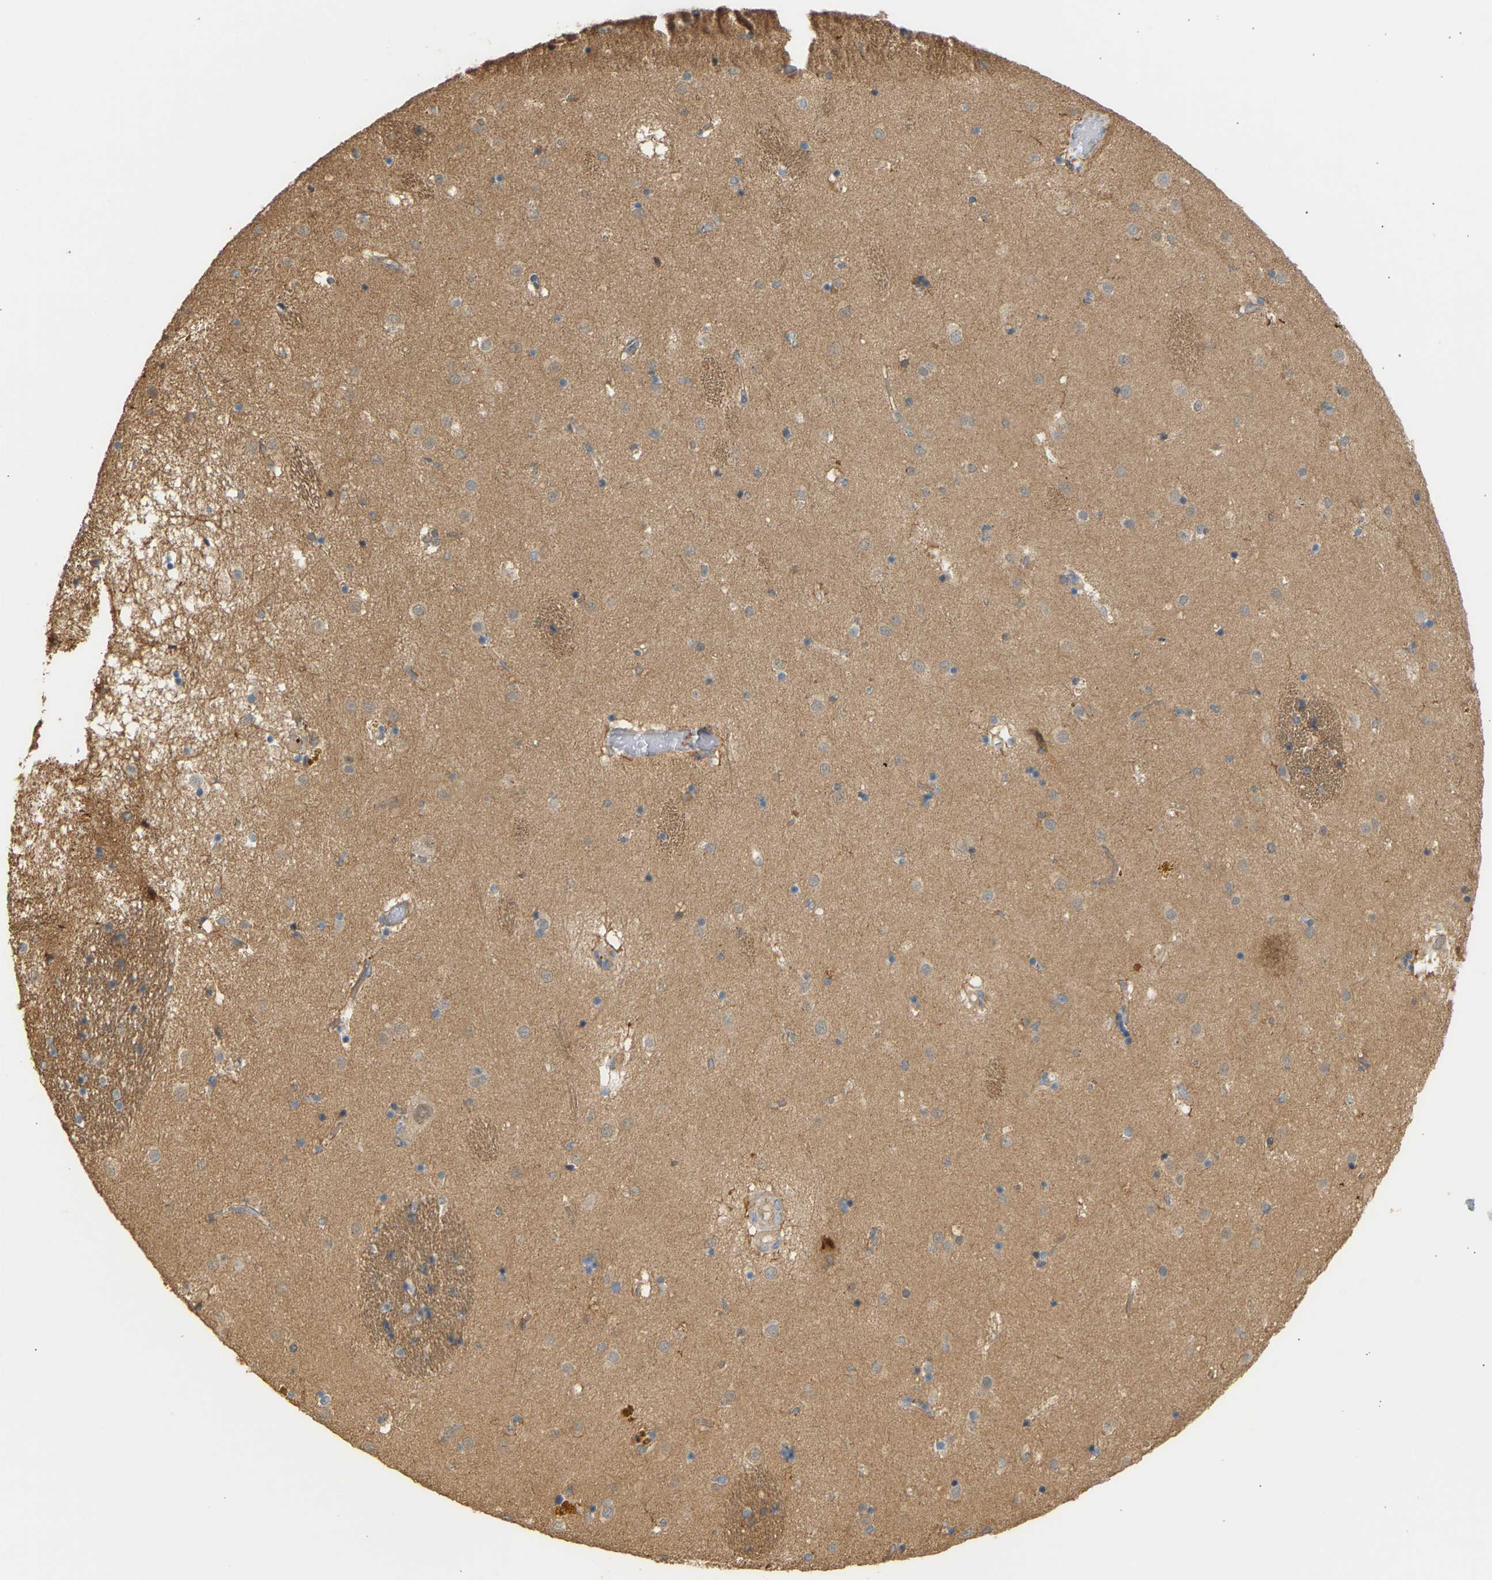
{"staining": {"intensity": "moderate", "quantity": "25%-75%", "location": "cytoplasmic/membranous"}, "tissue": "caudate", "cell_type": "Glial cells", "image_type": "normal", "snomed": [{"axis": "morphology", "description": "Normal tissue, NOS"}, {"axis": "topography", "description": "Lateral ventricle wall"}], "caption": "IHC histopathology image of benign caudate: caudate stained using immunohistochemistry shows medium levels of moderate protein expression localized specifically in the cytoplasmic/membranous of glial cells, appearing as a cytoplasmic/membranous brown color.", "gene": "RGL1", "patient": {"sex": "male", "age": 70}}